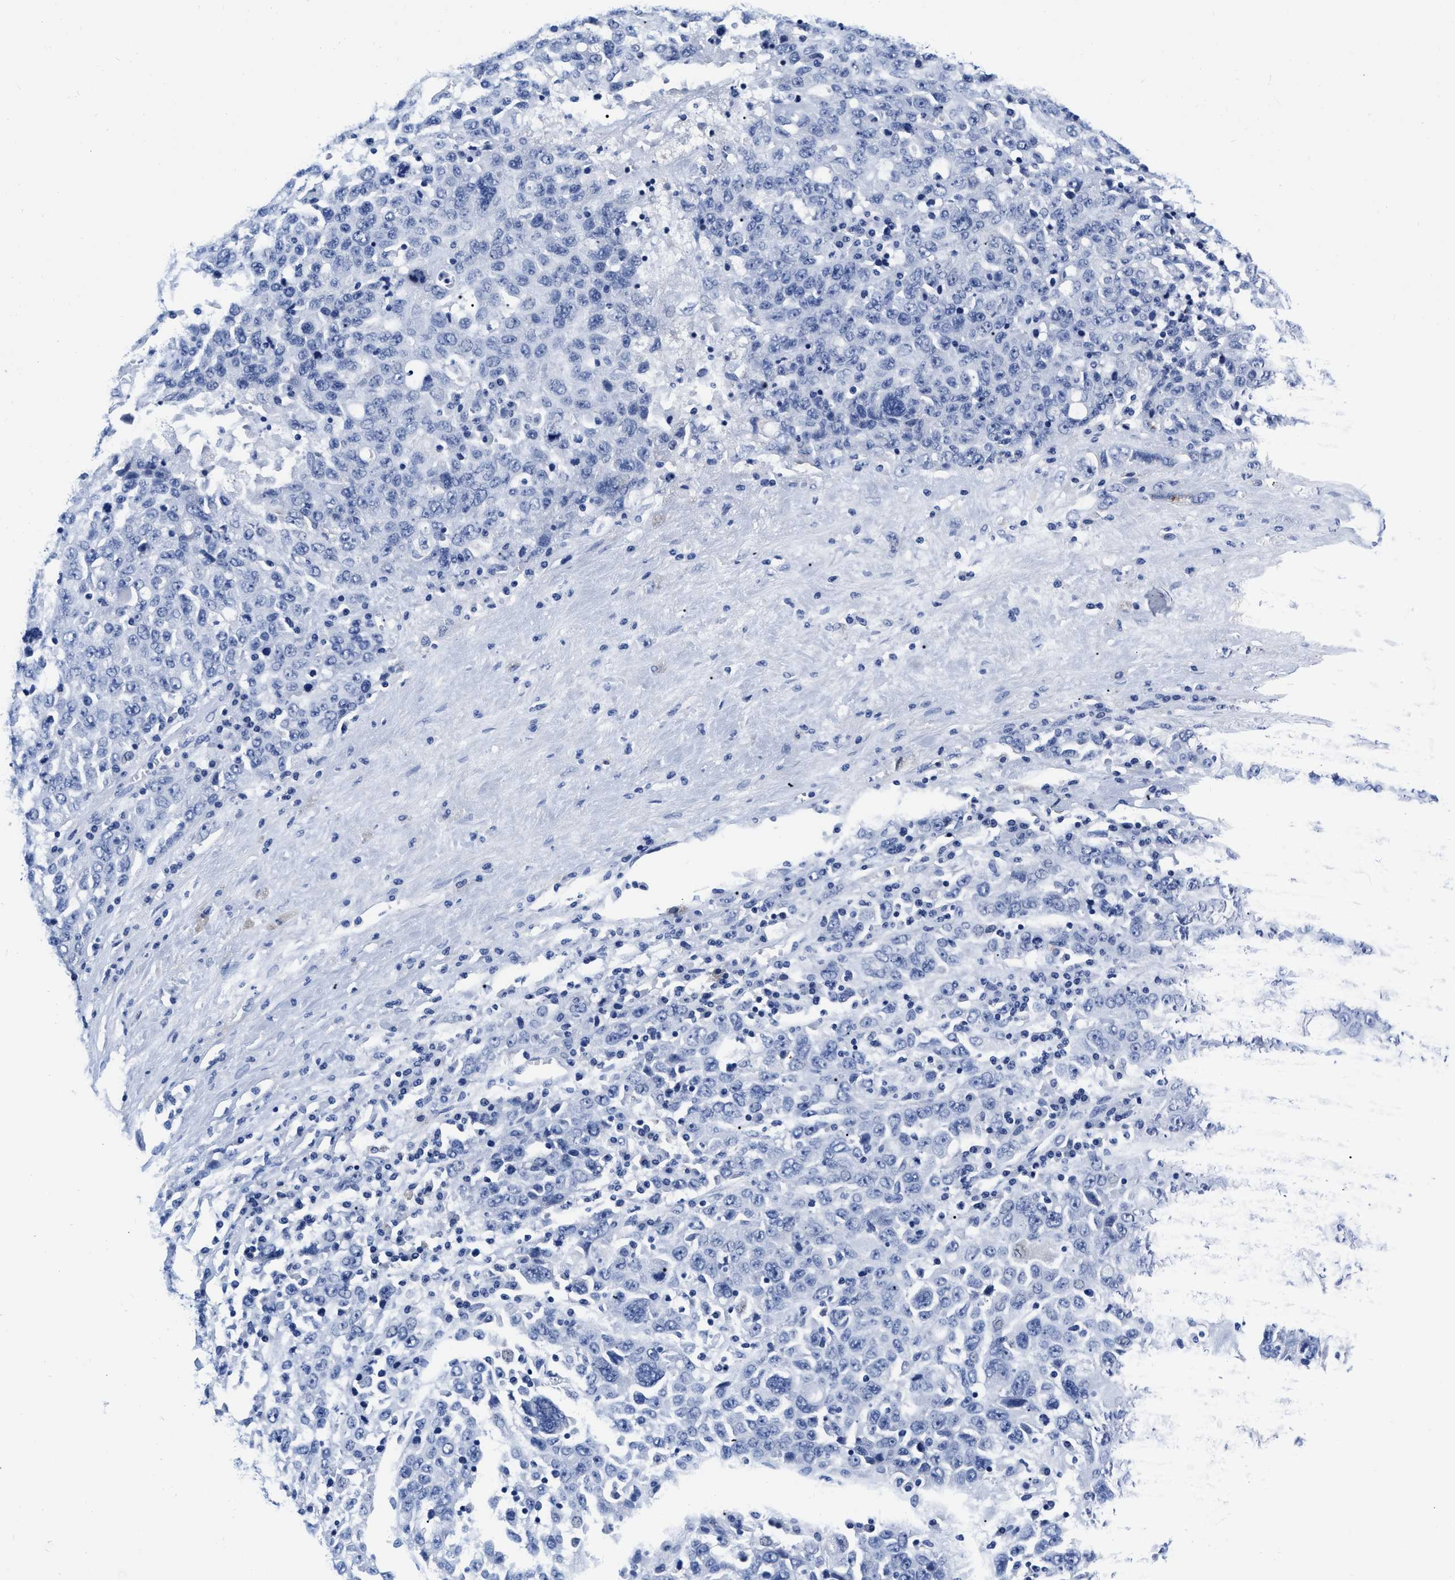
{"staining": {"intensity": "negative", "quantity": "none", "location": "none"}, "tissue": "ovarian cancer", "cell_type": "Tumor cells", "image_type": "cancer", "snomed": [{"axis": "morphology", "description": "Carcinoma, endometroid"}, {"axis": "topography", "description": "Ovary"}], "caption": "Tumor cells are negative for brown protein staining in endometroid carcinoma (ovarian). Brightfield microscopy of immunohistochemistry (IHC) stained with DAB (brown) and hematoxylin (blue), captured at high magnification.", "gene": "CER1", "patient": {"sex": "female", "age": 62}}